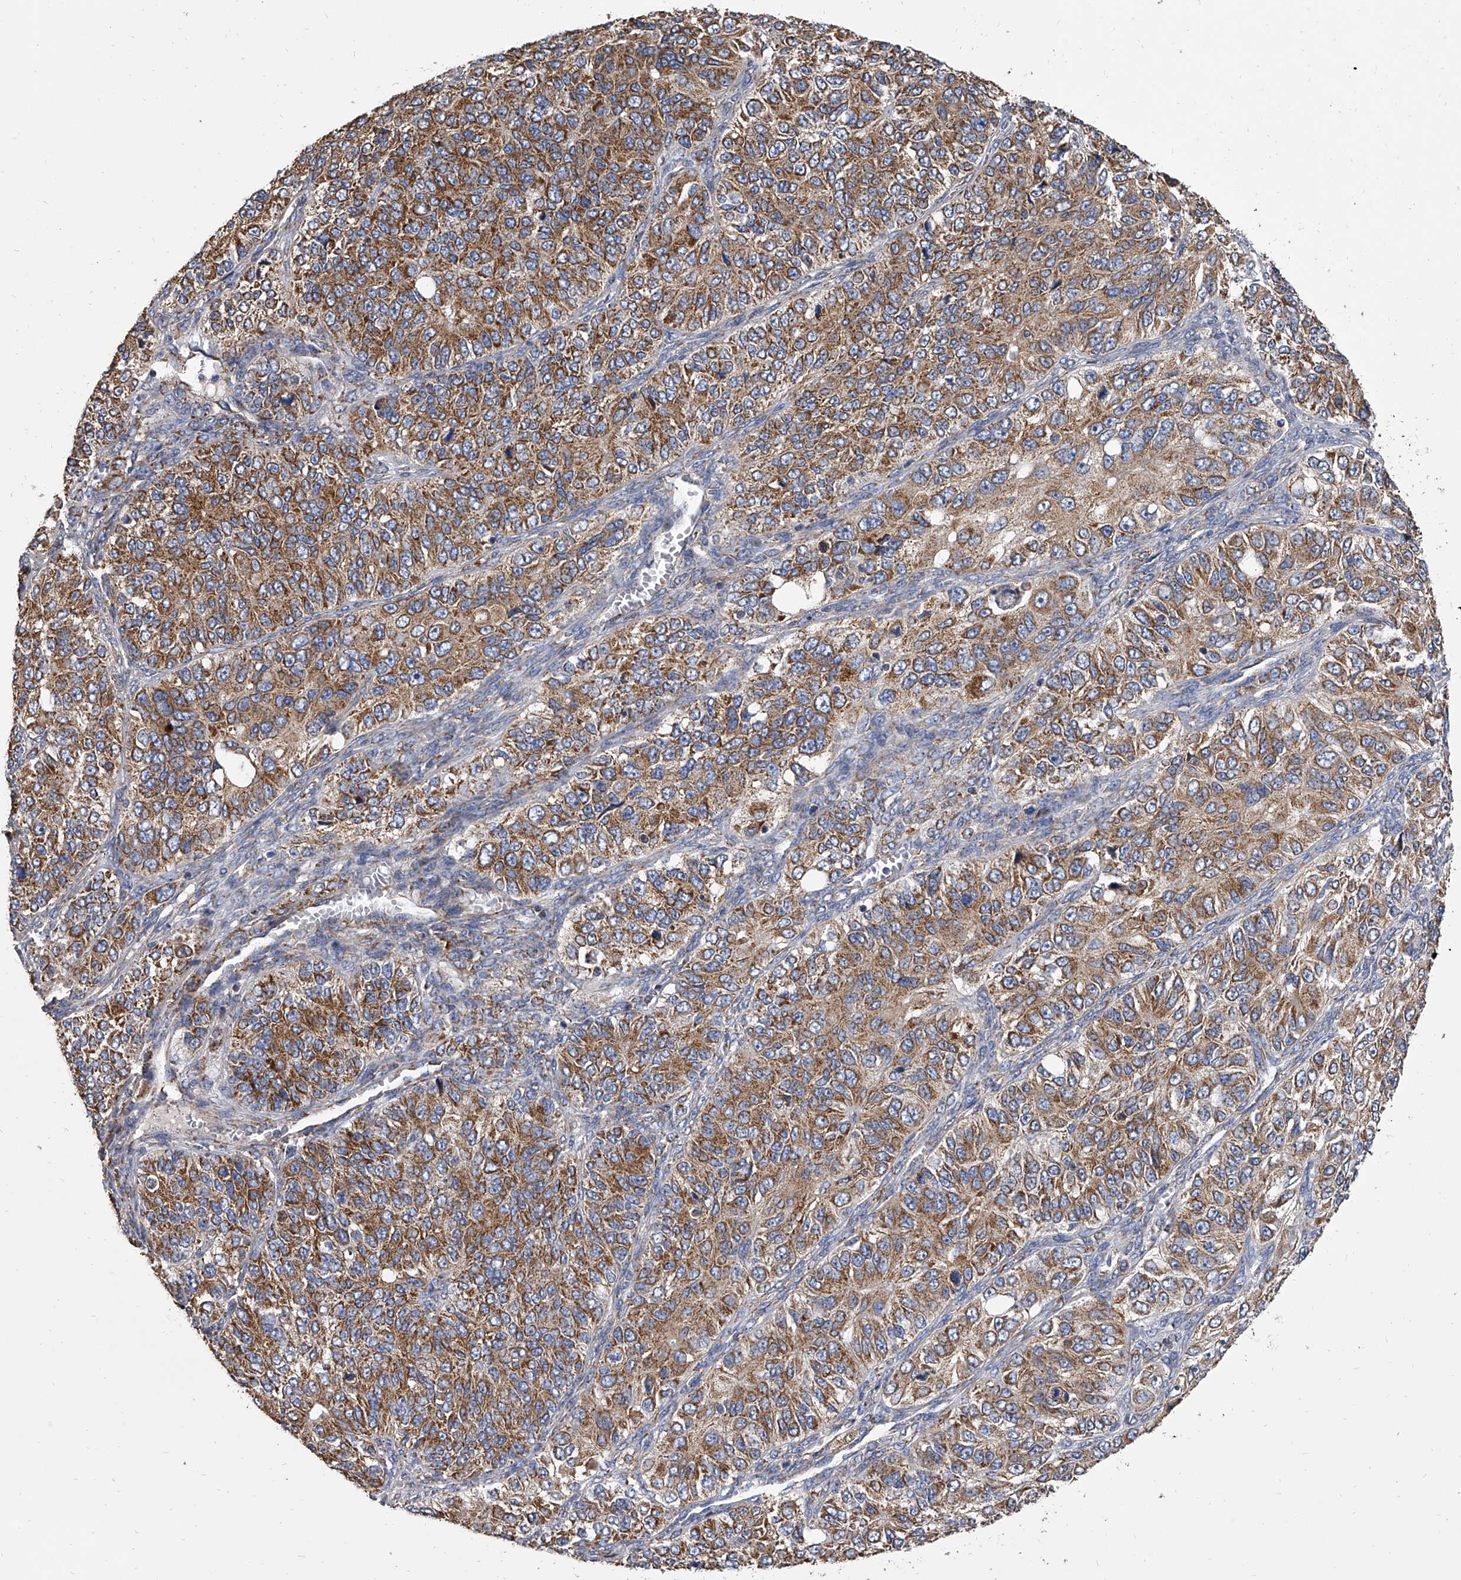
{"staining": {"intensity": "moderate", "quantity": ">75%", "location": "cytoplasmic/membranous"}, "tissue": "ovarian cancer", "cell_type": "Tumor cells", "image_type": "cancer", "snomed": [{"axis": "morphology", "description": "Carcinoma, endometroid"}, {"axis": "topography", "description": "Ovary"}], "caption": "Human ovarian cancer stained with a brown dye displays moderate cytoplasmic/membranous positive staining in approximately >75% of tumor cells.", "gene": "MRPL28", "patient": {"sex": "female", "age": 51}}